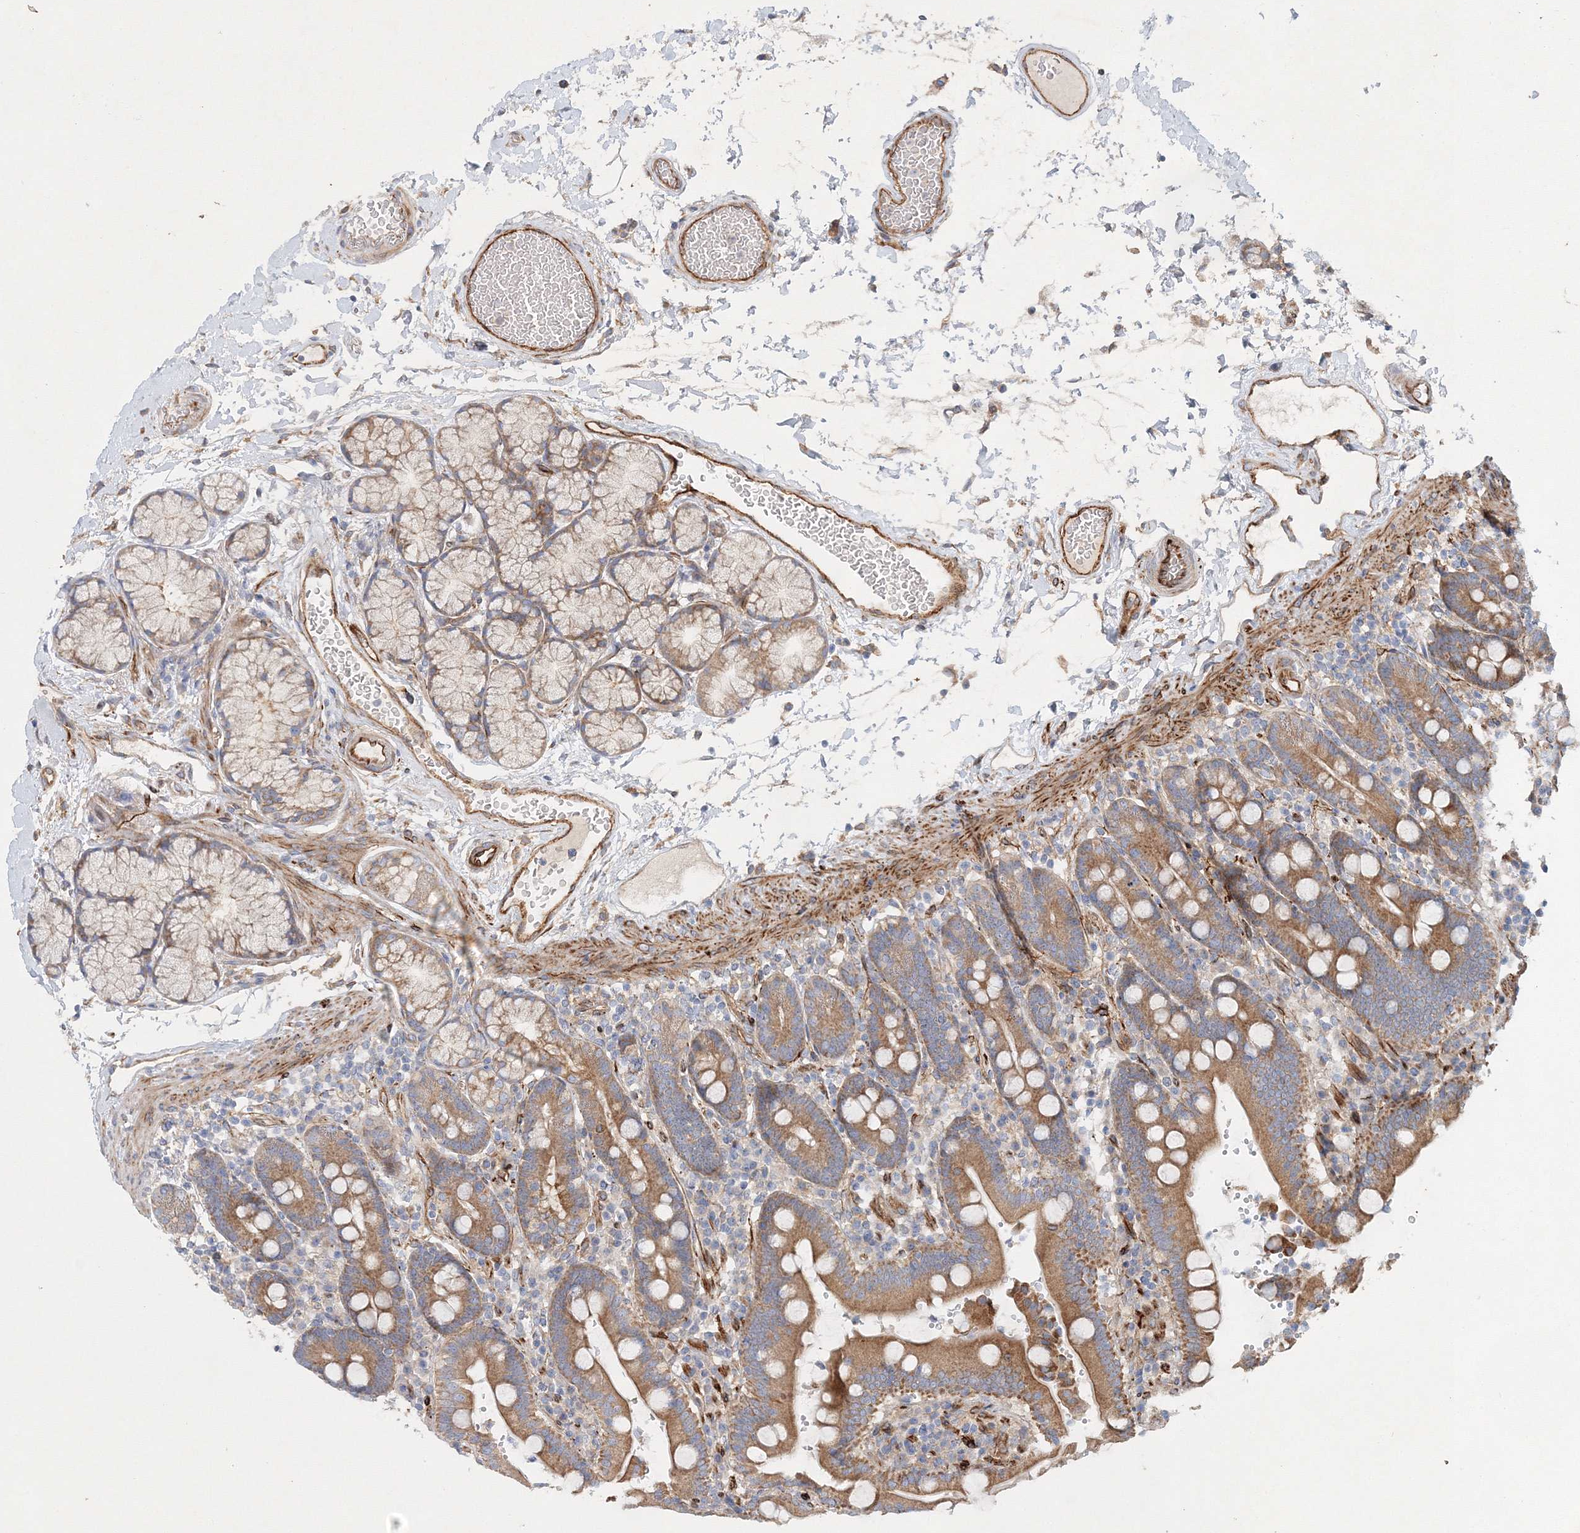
{"staining": {"intensity": "moderate", "quantity": ">75%", "location": "cytoplasmic/membranous"}, "tissue": "duodenum", "cell_type": "Glandular cells", "image_type": "normal", "snomed": [{"axis": "morphology", "description": "Normal tissue, NOS"}, {"axis": "topography", "description": "Small intestine, NOS"}], "caption": "Duodenum stained for a protein displays moderate cytoplasmic/membranous positivity in glandular cells.", "gene": "ZFYVE16", "patient": {"sex": "female", "age": 71}}